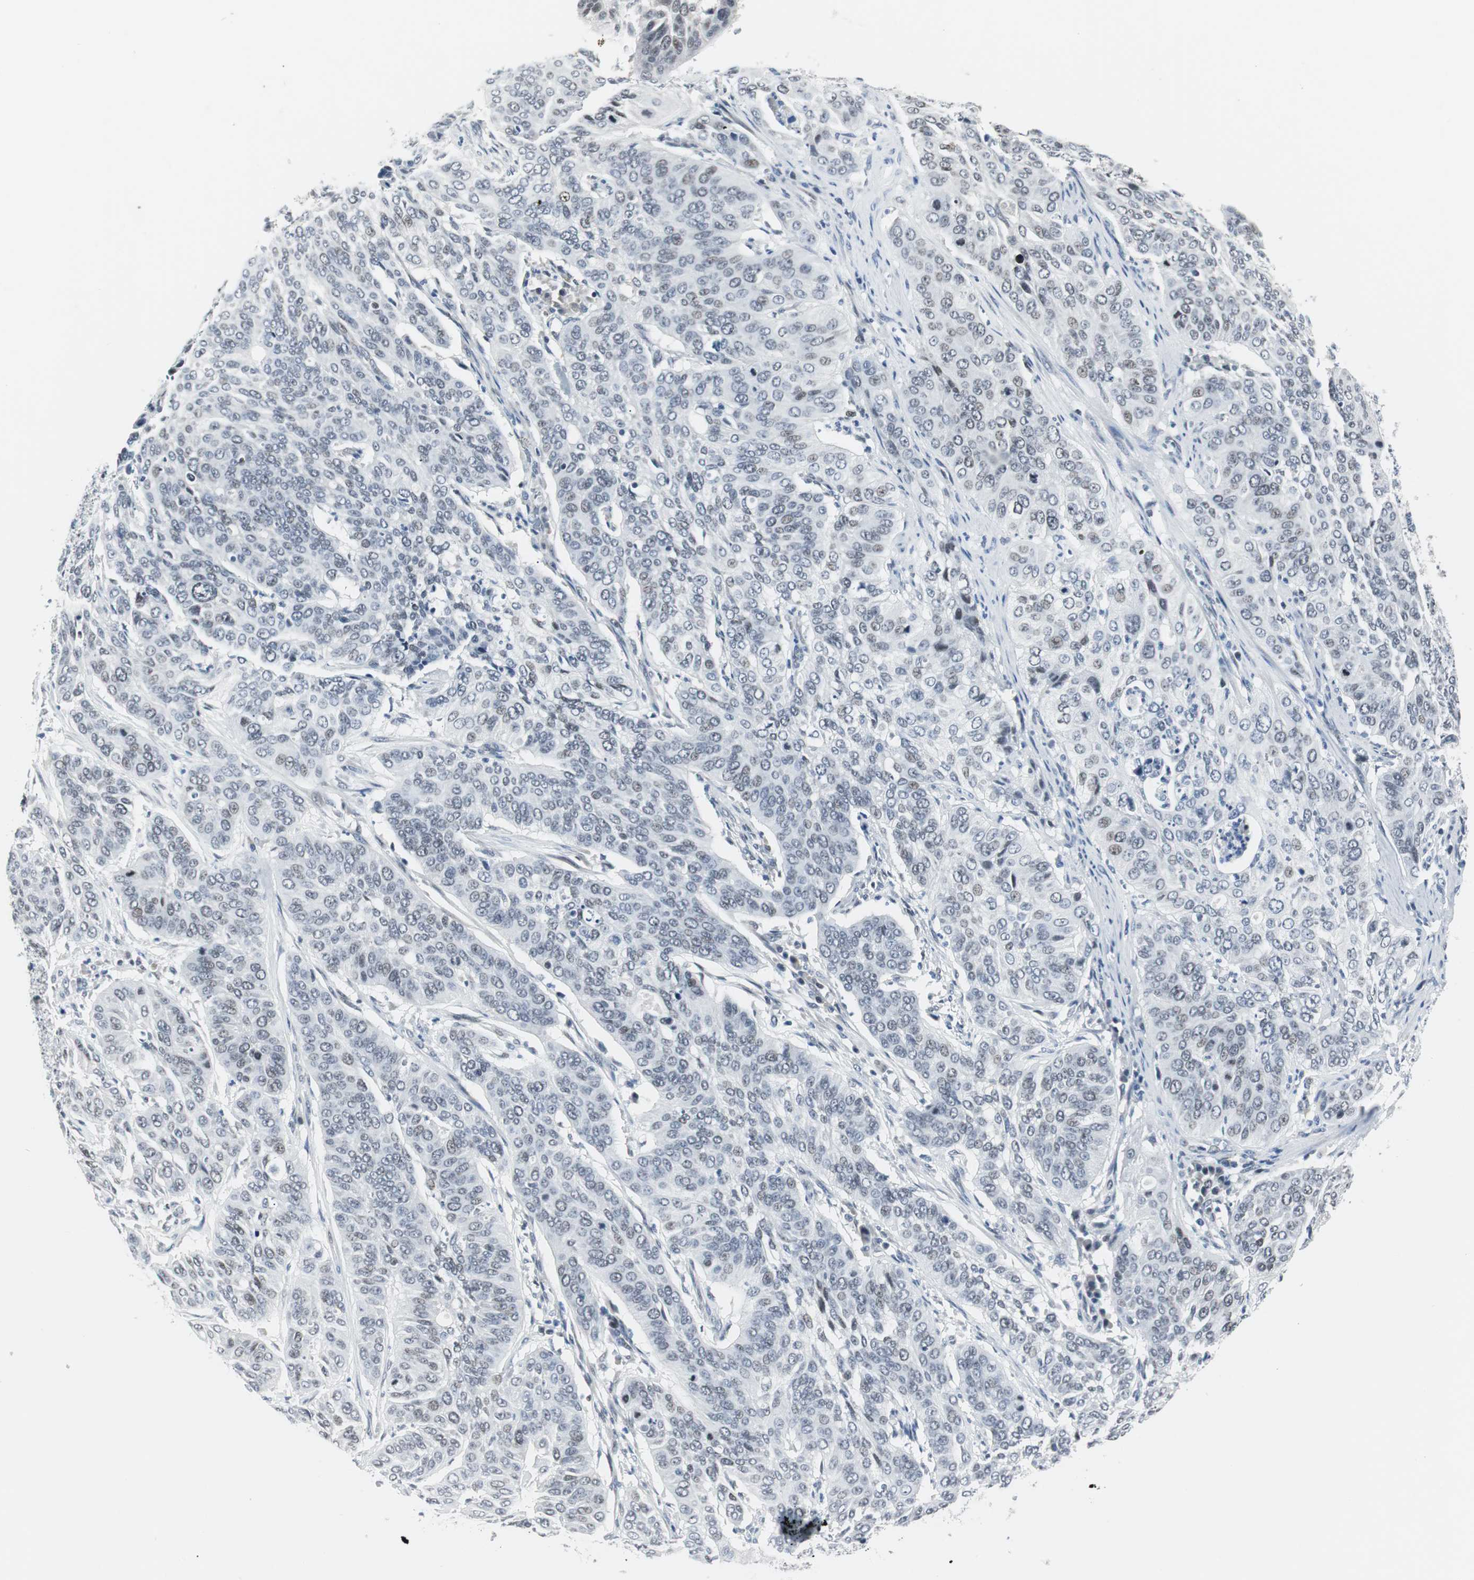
{"staining": {"intensity": "weak", "quantity": "25%-75%", "location": "nuclear"}, "tissue": "cervical cancer", "cell_type": "Tumor cells", "image_type": "cancer", "snomed": [{"axis": "morphology", "description": "Squamous cell carcinoma, NOS"}, {"axis": "topography", "description": "Cervix"}], "caption": "DAB (3,3'-diaminobenzidine) immunohistochemical staining of human cervical cancer displays weak nuclear protein staining in approximately 25%-75% of tumor cells.", "gene": "MTA1", "patient": {"sex": "female", "age": 39}}